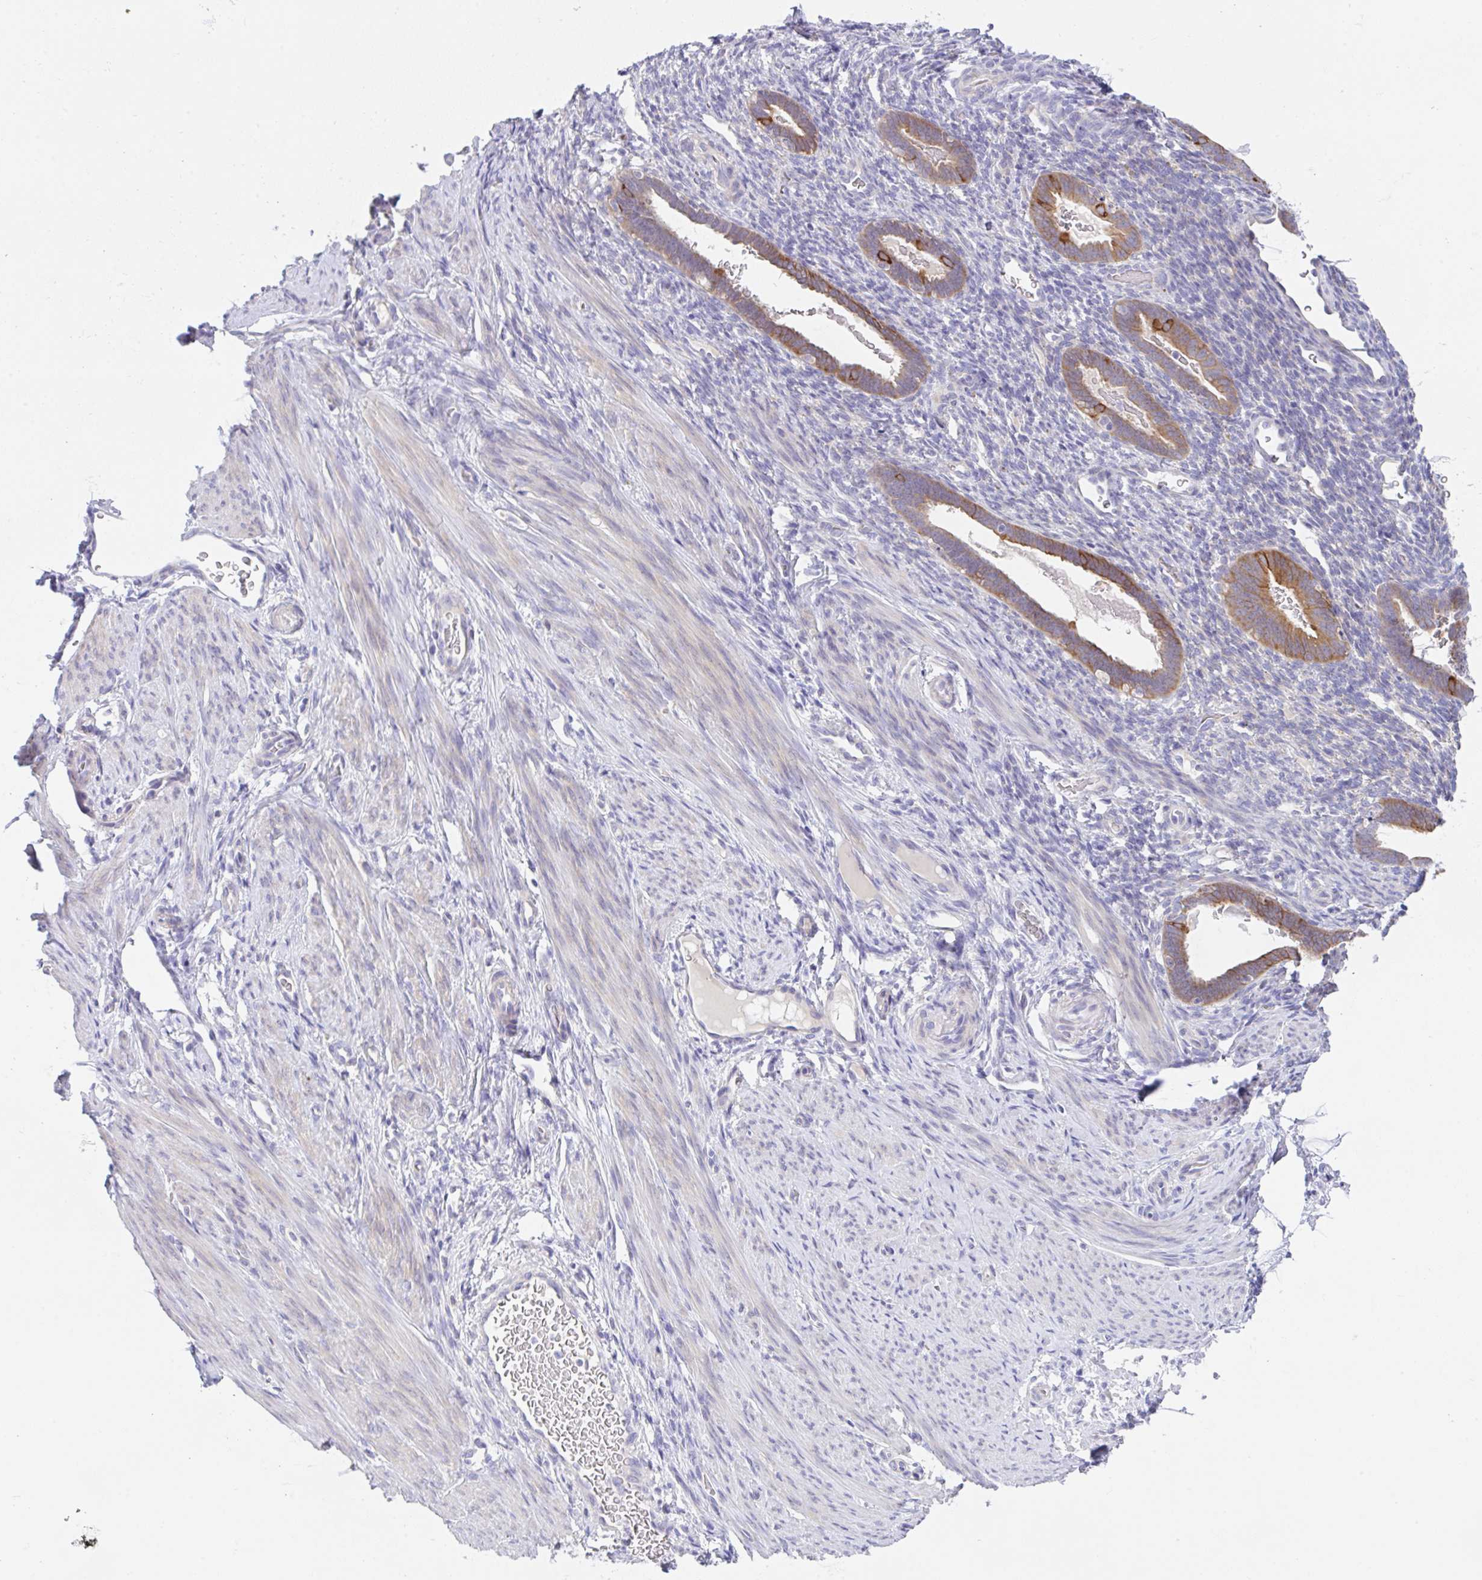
{"staining": {"intensity": "negative", "quantity": "none", "location": "none"}, "tissue": "endometrium", "cell_type": "Cells in endometrial stroma", "image_type": "normal", "snomed": [{"axis": "morphology", "description": "Normal tissue, NOS"}, {"axis": "topography", "description": "Endometrium"}], "caption": "This histopathology image is of unremarkable endometrium stained with immunohistochemistry to label a protein in brown with the nuclei are counter-stained blue. There is no staining in cells in endometrial stroma.", "gene": "TRAF4", "patient": {"sex": "female", "age": 34}}